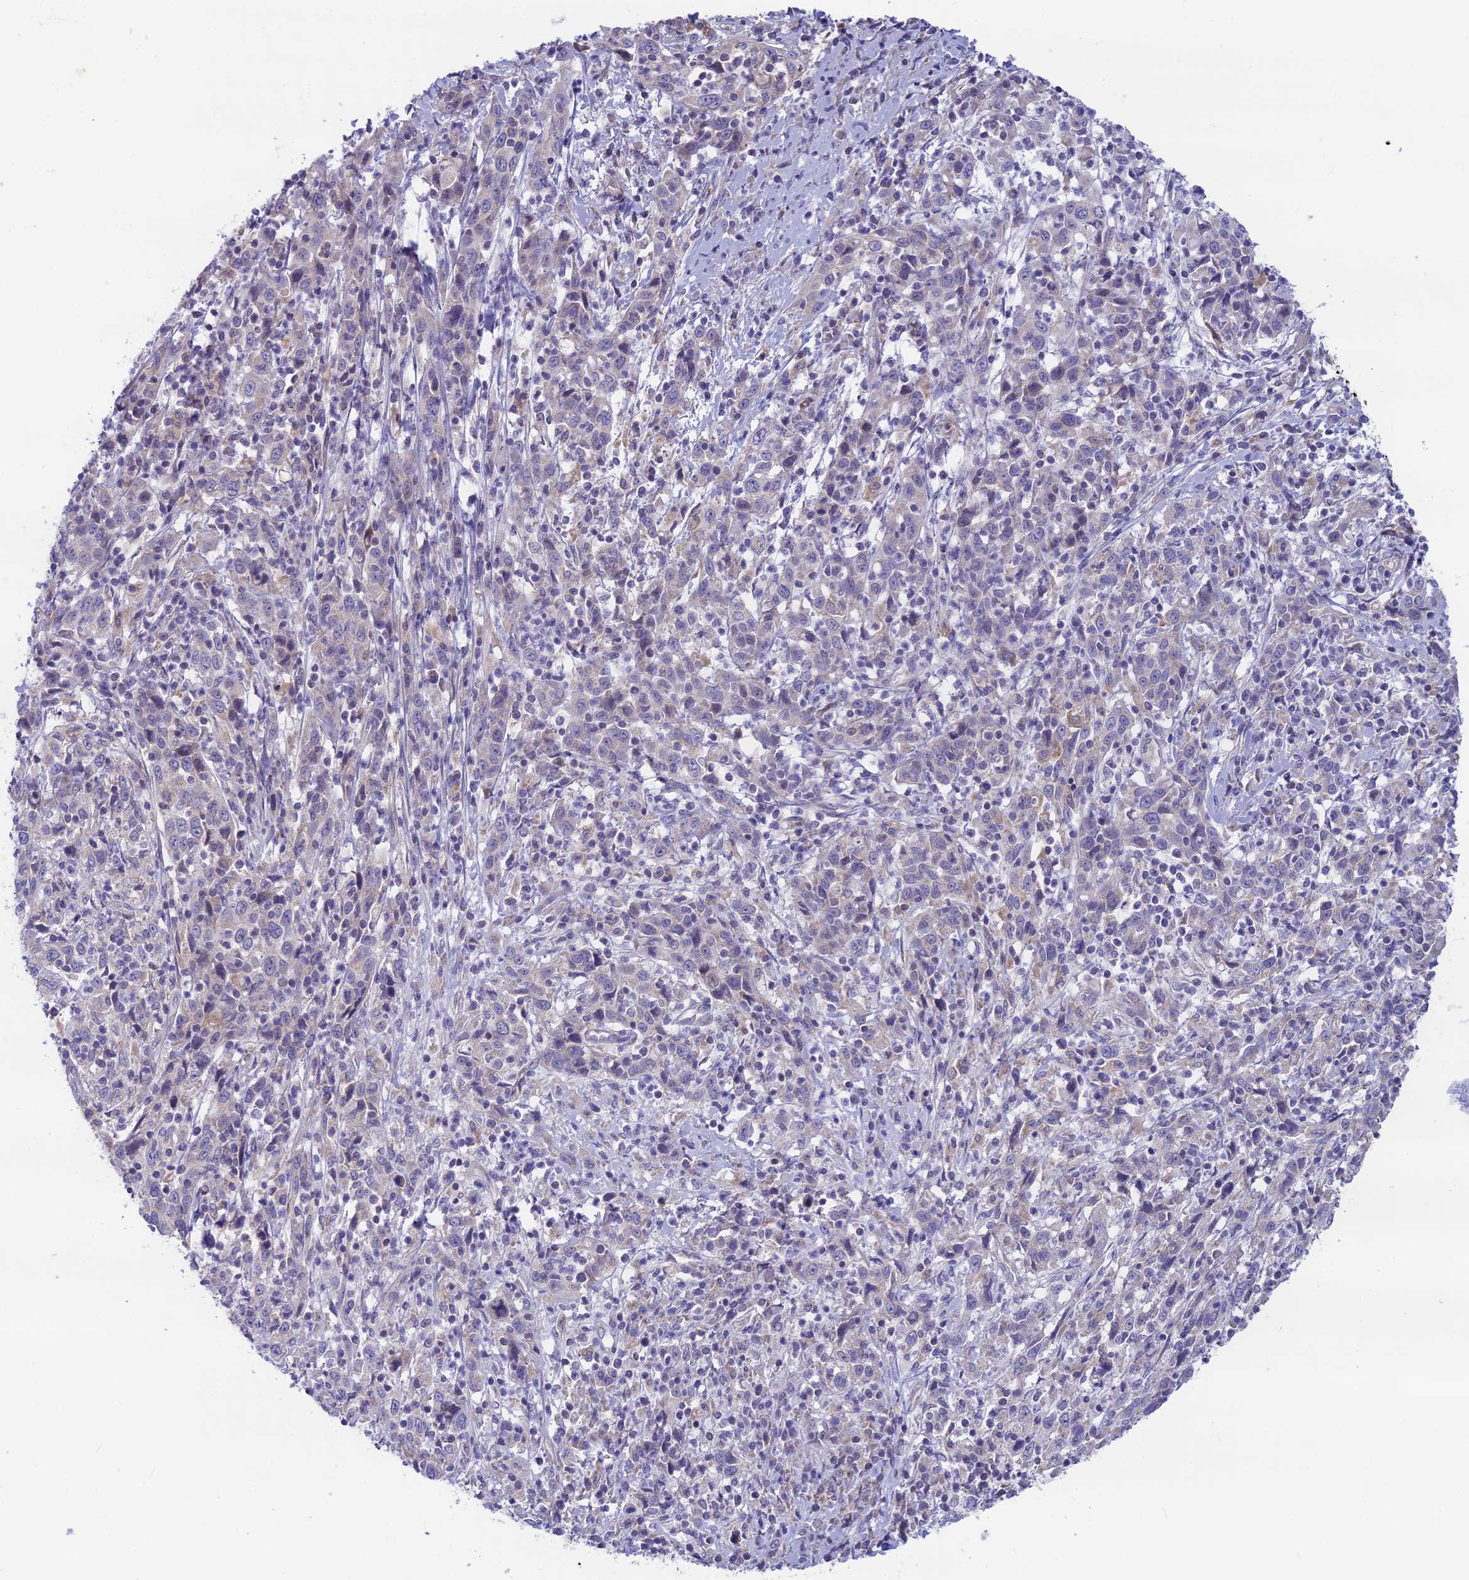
{"staining": {"intensity": "negative", "quantity": "none", "location": "none"}, "tissue": "cervical cancer", "cell_type": "Tumor cells", "image_type": "cancer", "snomed": [{"axis": "morphology", "description": "Squamous cell carcinoma, NOS"}, {"axis": "topography", "description": "Cervix"}], "caption": "Tumor cells are negative for brown protein staining in squamous cell carcinoma (cervical). (Brightfield microscopy of DAB (3,3'-diaminobenzidine) immunohistochemistry at high magnification).", "gene": "PLAC9", "patient": {"sex": "female", "age": 46}}